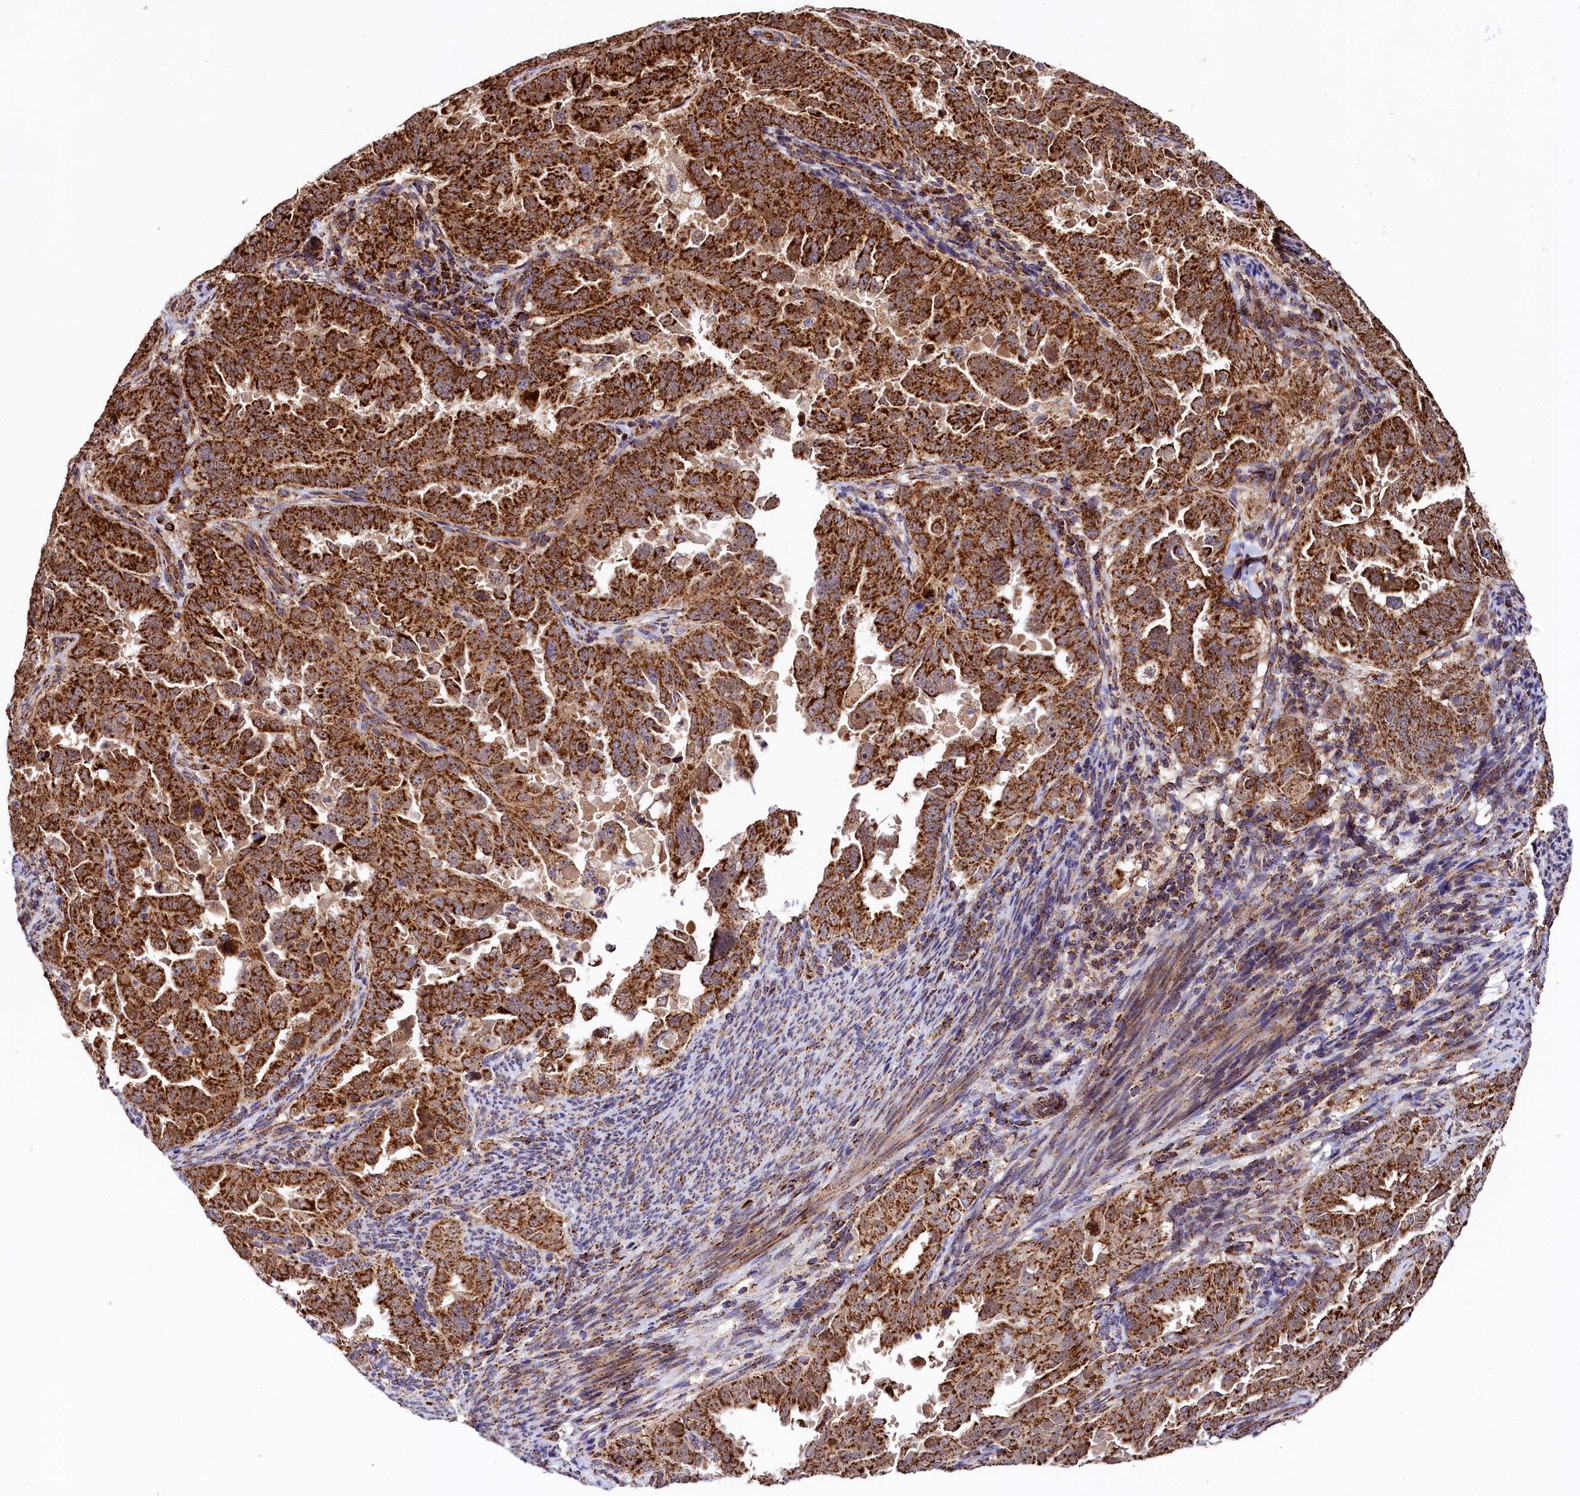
{"staining": {"intensity": "strong", "quantity": ">75%", "location": "cytoplasmic/membranous"}, "tissue": "endometrial cancer", "cell_type": "Tumor cells", "image_type": "cancer", "snomed": [{"axis": "morphology", "description": "Adenocarcinoma, NOS"}, {"axis": "topography", "description": "Endometrium"}], "caption": "A histopathology image of human endometrial cancer (adenocarcinoma) stained for a protein displays strong cytoplasmic/membranous brown staining in tumor cells. Immunohistochemistry (ihc) stains the protein of interest in brown and the nuclei are stained blue.", "gene": "CLYBL", "patient": {"sex": "female", "age": 65}}